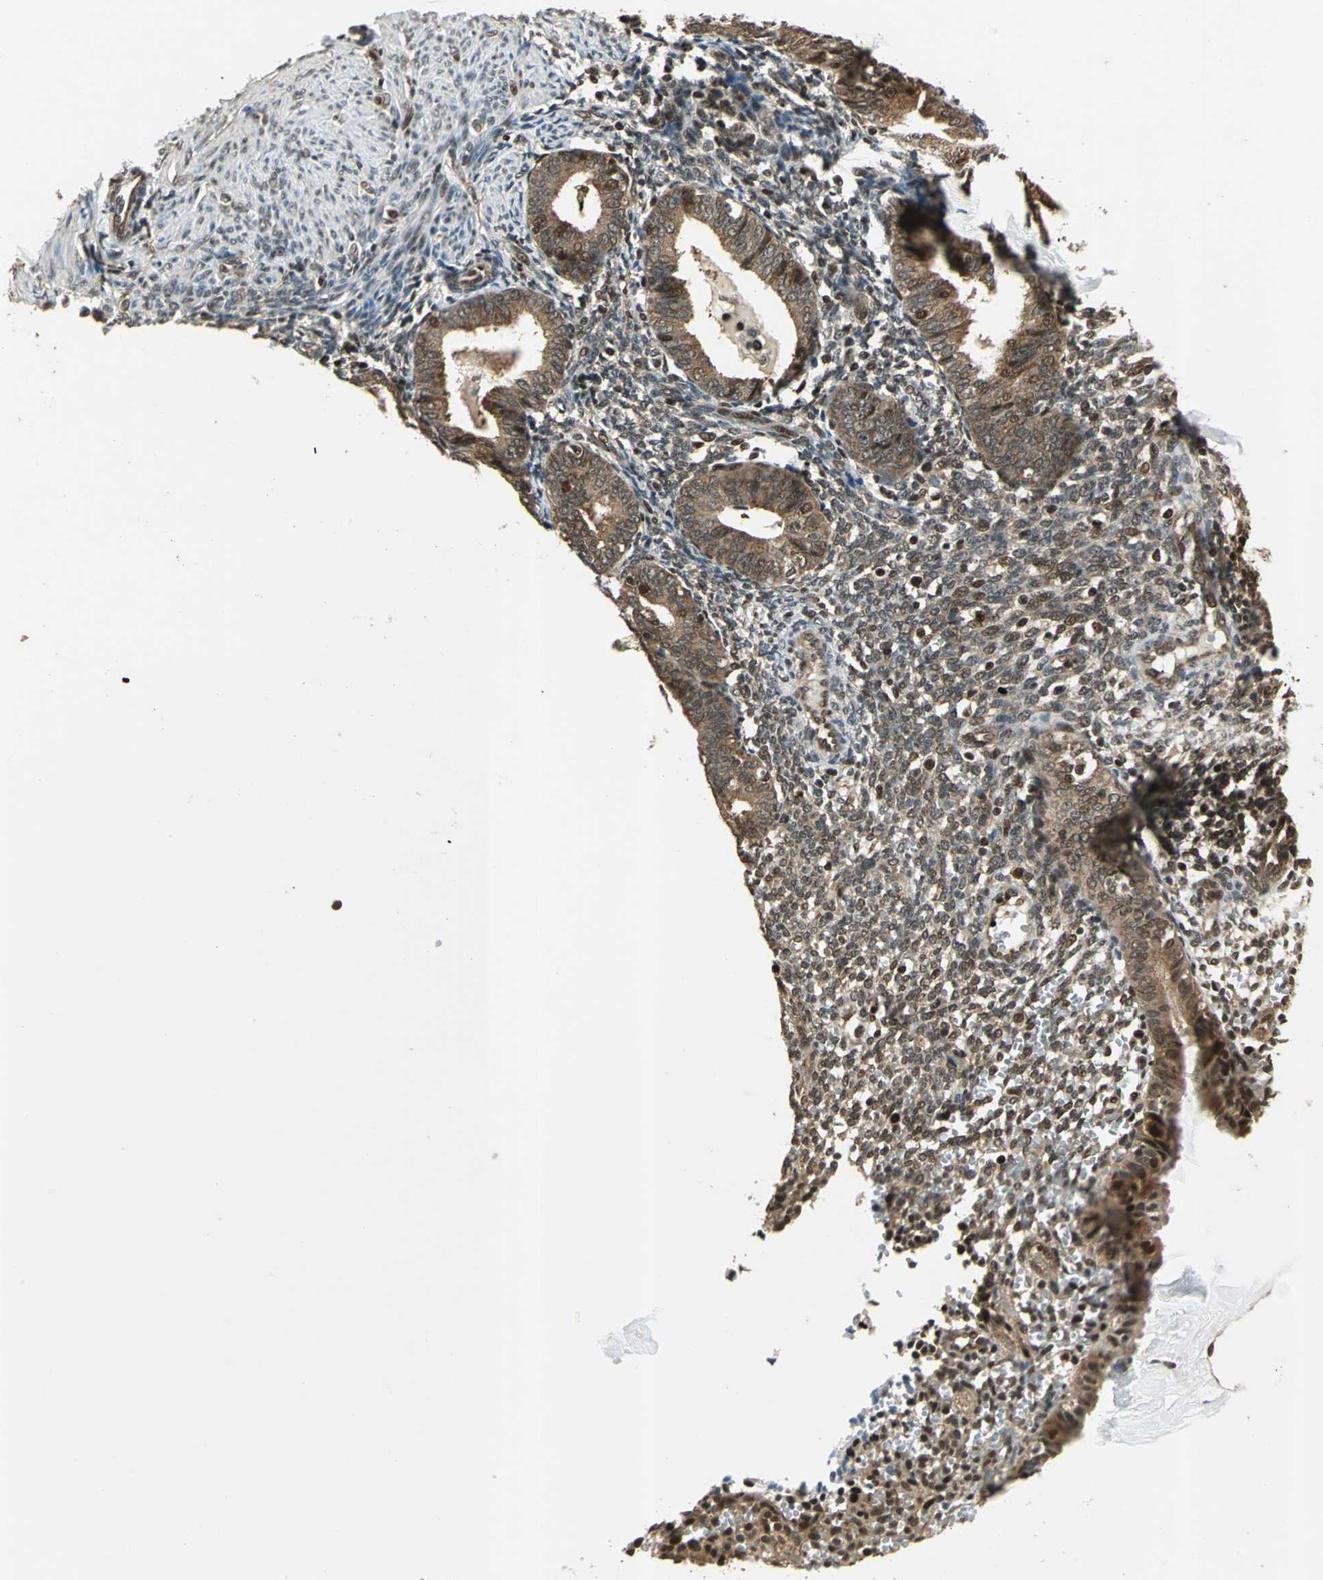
{"staining": {"intensity": "weak", "quantity": ">75%", "location": "cytoplasmic/membranous,nuclear"}, "tissue": "endometrium", "cell_type": "Cells in endometrial stroma", "image_type": "normal", "snomed": [{"axis": "morphology", "description": "Normal tissue, NOS"}, {"axis": "topography", "description": "Endometrium"}], "caption": "Immunohistochemical staining of normal human endometrium displays >75% levels of weak cytoplasmic/membranous,nuclear protein staining in about >75% of cells in endometrial stroma. (DAB = brown stain, brightfield microscopy at high magnification).", "gene": "PSMC3", "patient": {"sex": "female", "age": 61}}